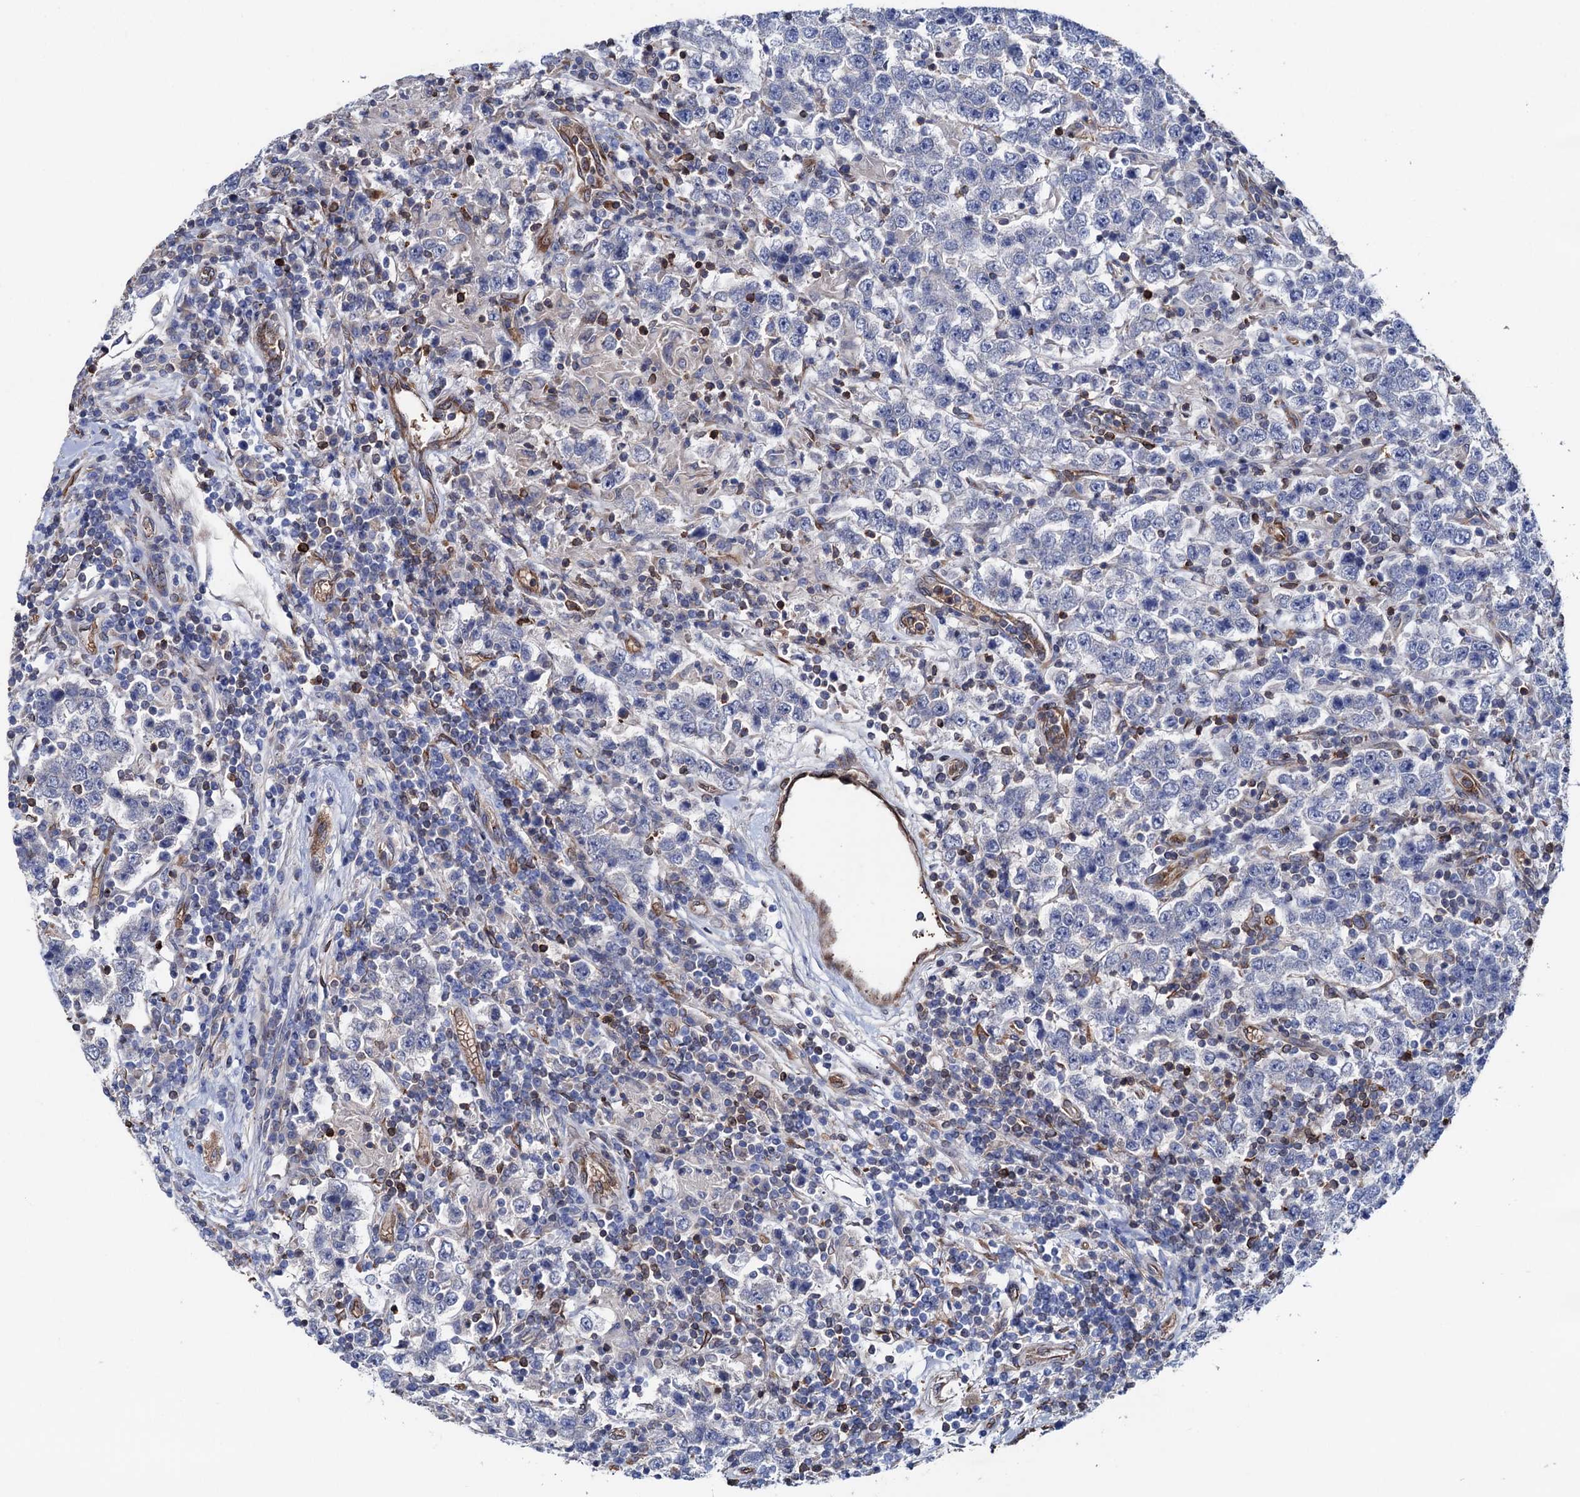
{"staining": {"intensity": "negative", "quantity": "none", "location": "none"}, "tissue": "testis cancer", "cell_type": "Tumor cells", "image_type": "cancer", "snomed": [{"axis": "morphology", "description": "Normal tissue, NOS"}, {"axis": "morphology", "description": "Urothelial carcinoma, High grade"}, {"axis": "morphology", "description": "Seminoma, NOS"}, {"axis": "morphology", "description": "Carcinoma, Embryonal, NOS"}, {"axis": "topography", "description": "Urinary bladder"}, {"axis": "topography", "description": "Testis"}], "caption": "High power microscopy image of an IHC histopathology image of embryonal carcinoma (testis), revealing no significant positivity in tumor cells.", "gene": "STING1", "patient": {"sex": "male", "age": 41}}